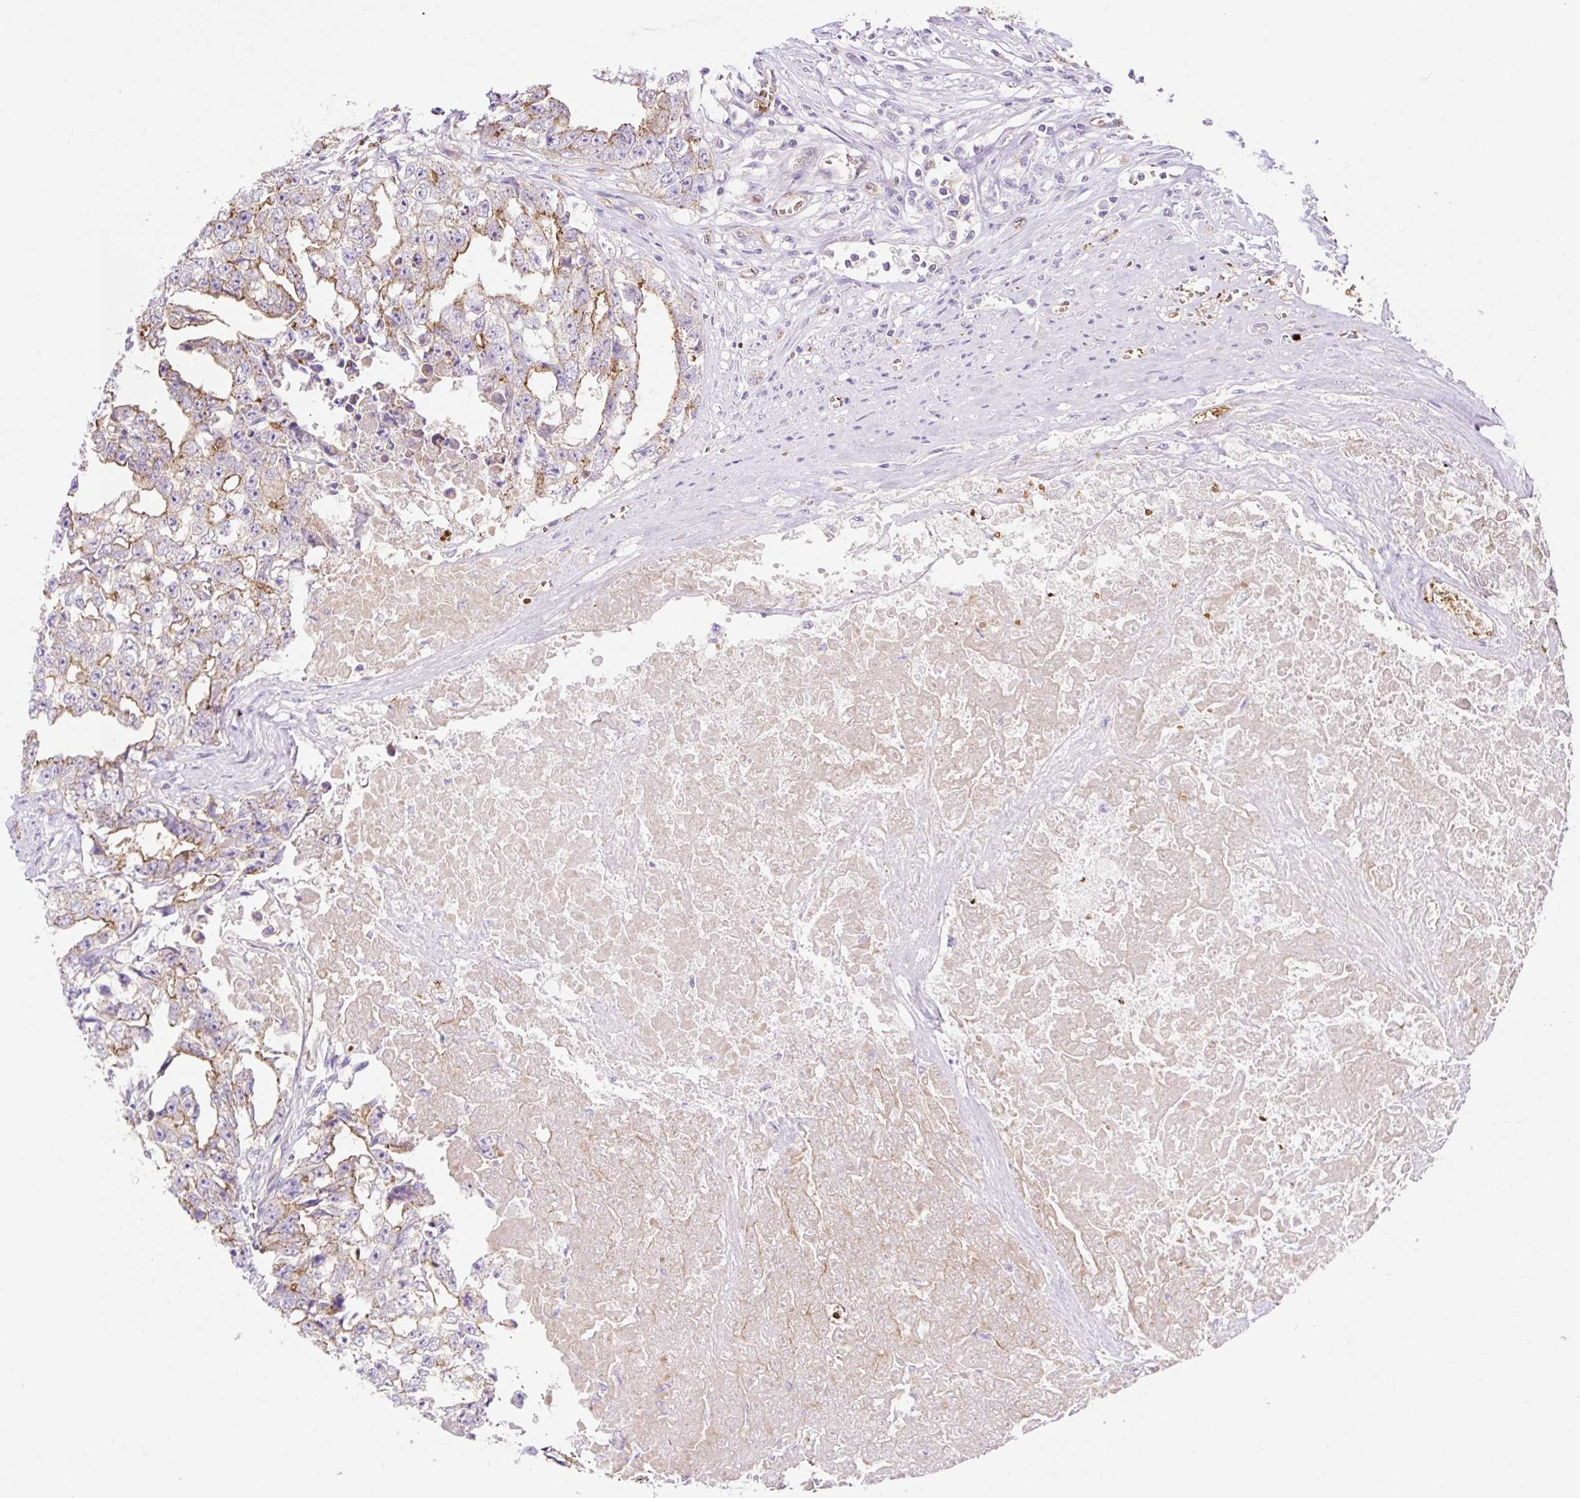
{"staining": {"intensity": "moderate", "quantity": "<25%", "location": "cytoplasmic/membranous"}, "tissue": "testis cancer", "cell_type": "Tumor cells", "image_type": "cancer", "snomed": [{"axis": "morphology", "description": "Seminoma, NOS"}, {"axis": "morphology", "description": "Carcinoma, Embryonal, NOS"}, {"axis": "topography", "description": "Testis"}], "caption": "The micrograph demonstrates a brown stain indicating the presence of a protein in the cytoplasmic/membranous of tumor cells in testis embryonal carcinoma.", "gene": "HIP1R", "patient": {"sex": "male", "age": 43}}